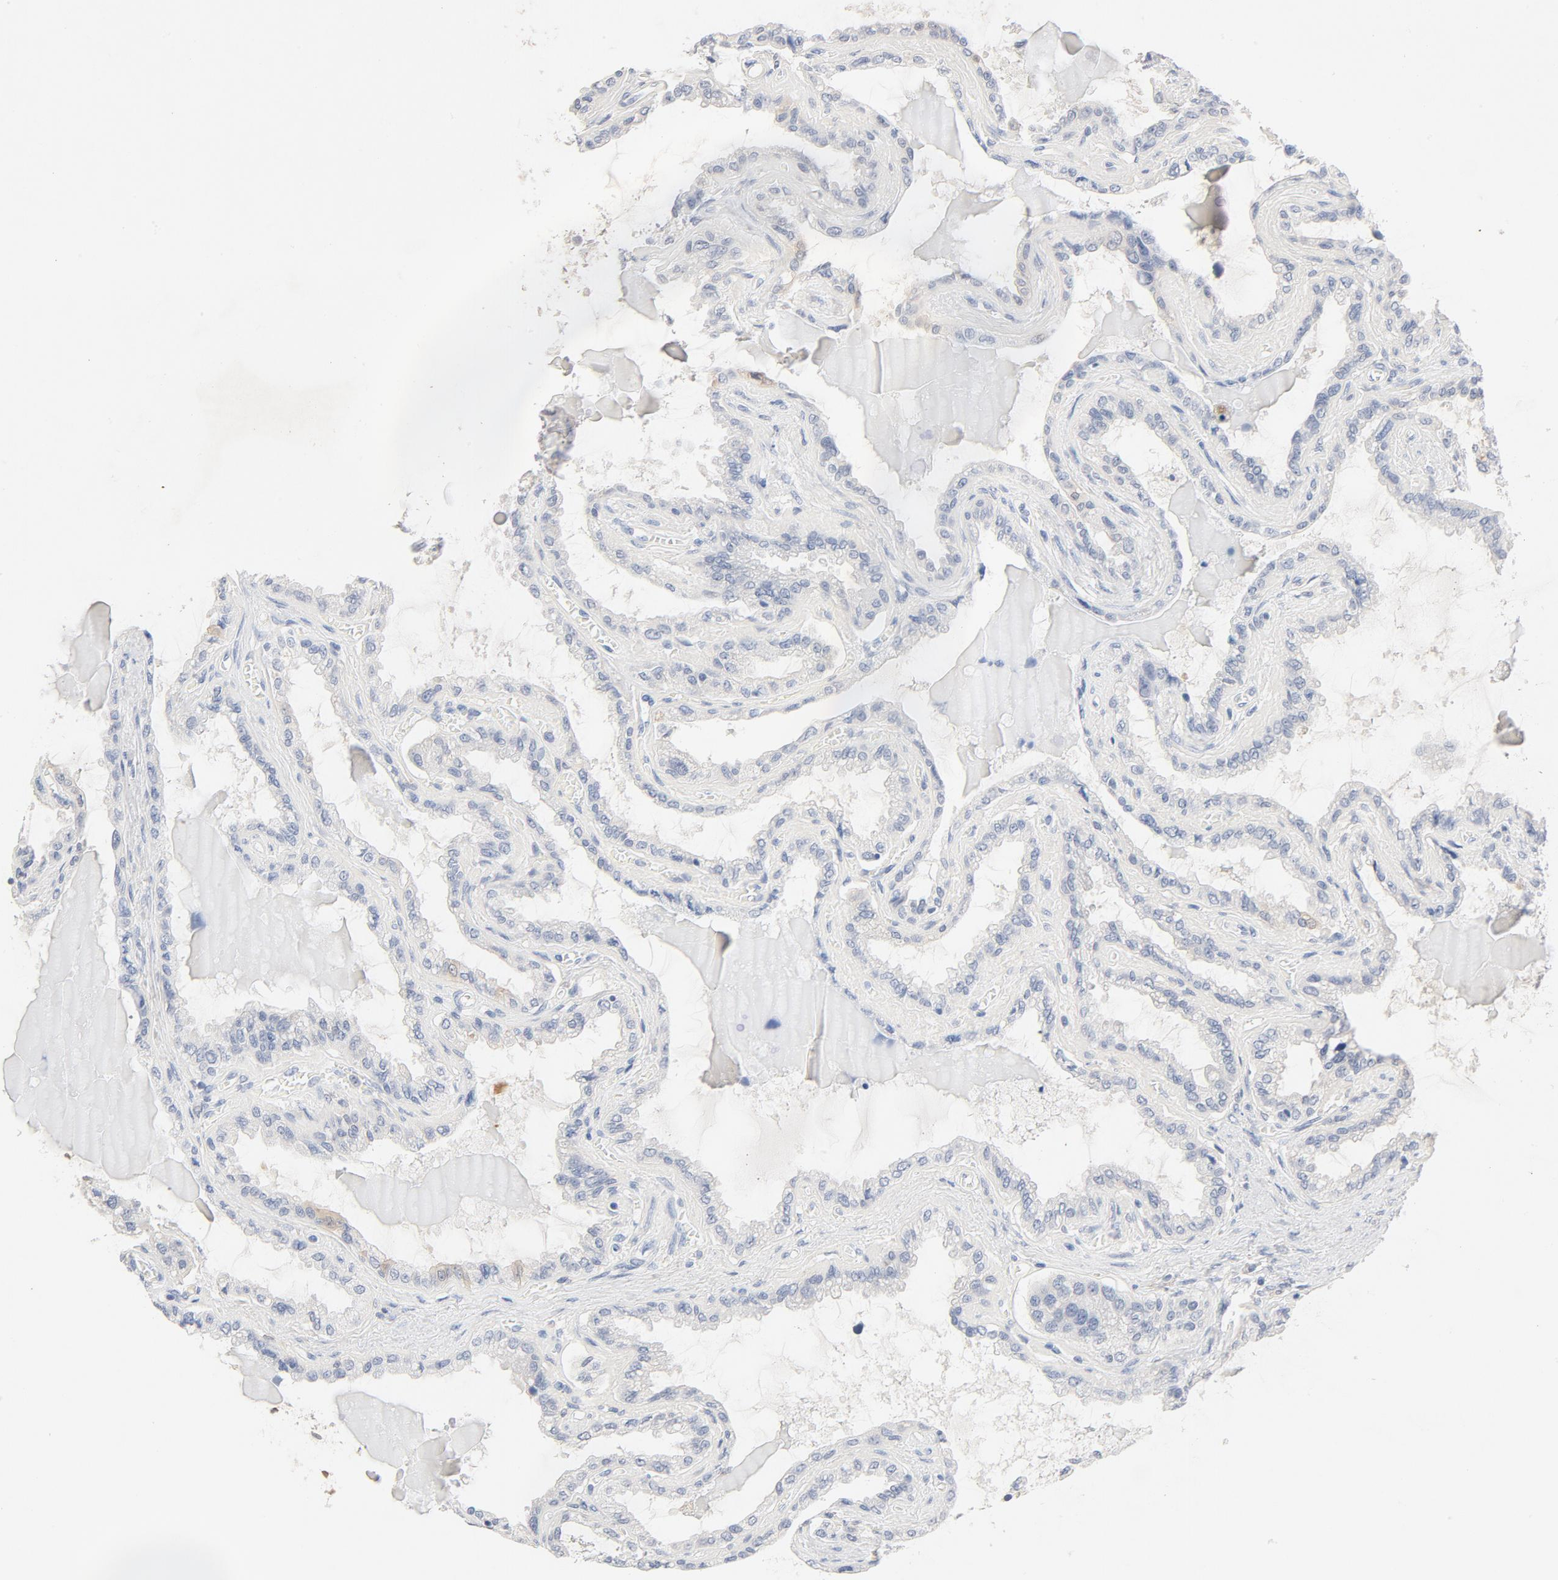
{"staining": {"intensity": "negative", "quantity": "none", "location": "none"}, "tissue": "seminal vesicle", "cell_type": "Glandular cells", "image_type": "normal", "snomed": [{"axis": "morphology", "description": "Normal tissue, NOS"}, {"axis": "morphology", "description": "Inflammation, NOS"}, {"axis": "topography", "description": "Urinary bladder"}, {"axis": "topography", "description": "Prostate"}, {"axis": "topography", "description": "Seminal veicle"}], "caption": "Protein analysis of benign seminal vesicle reveals no significant staining in glandular cells.", "gene": "STAT1", "patient": {"sex": "male", "age": 82}}